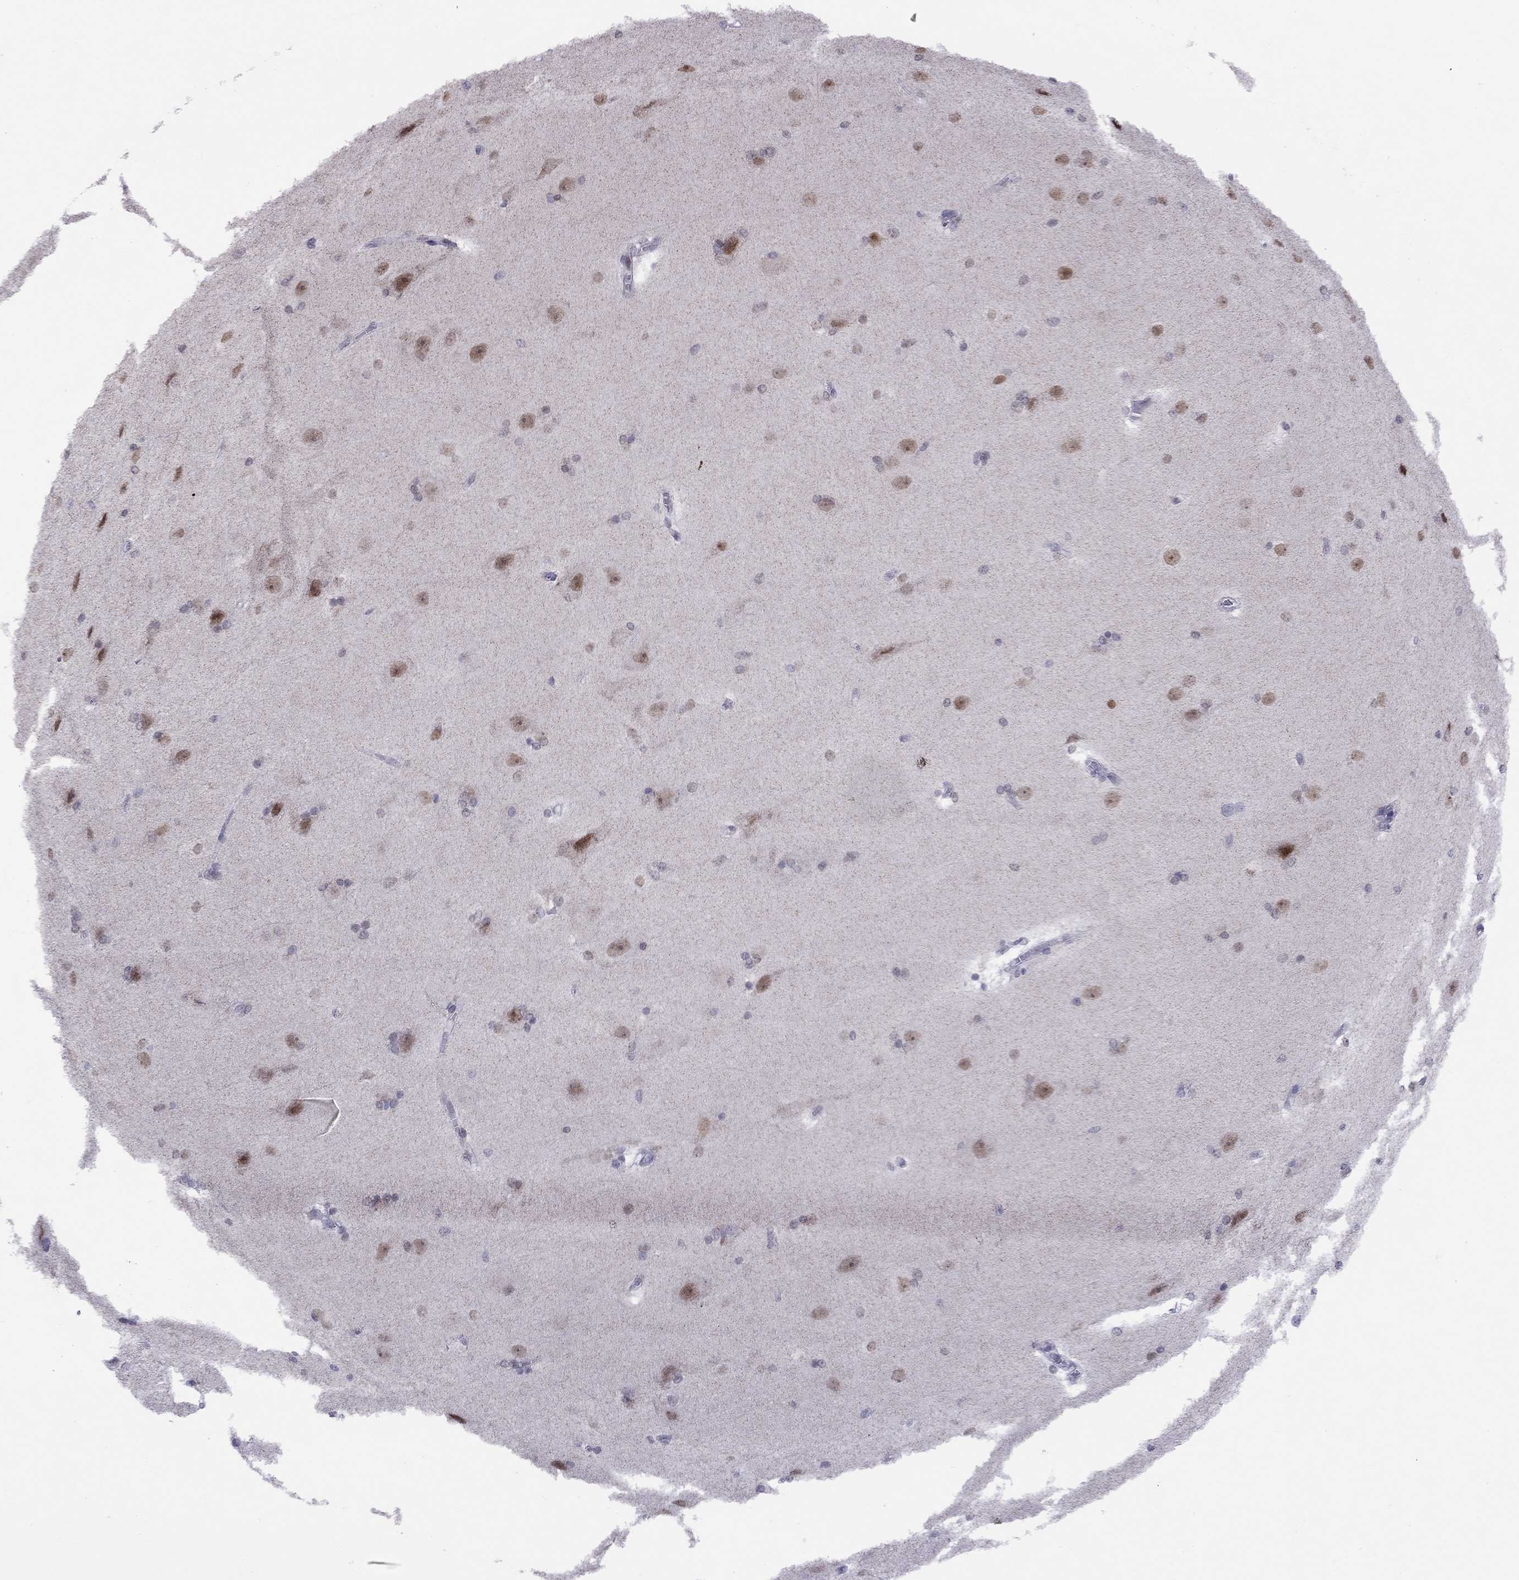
{"staining": {"intensity": "negative", "quantity": "none", "location": "none"}, "tissue": "hippocampus", "cell_type": "Glial cells", "image_type": "normal", "snomed": [{"axis": "morphology", "description": "Normal tissue, NOS"}, {"axis": "topography", "description": "Cerebral cortex"}, {"axis": "topography", "description": "Hippocampus"}], "caption": "A micrograph of hippocampus stained for a protein shows no brown staining in glial cells.", "gene": "HES5", "patient": {"sex": "female", "age": 19}}